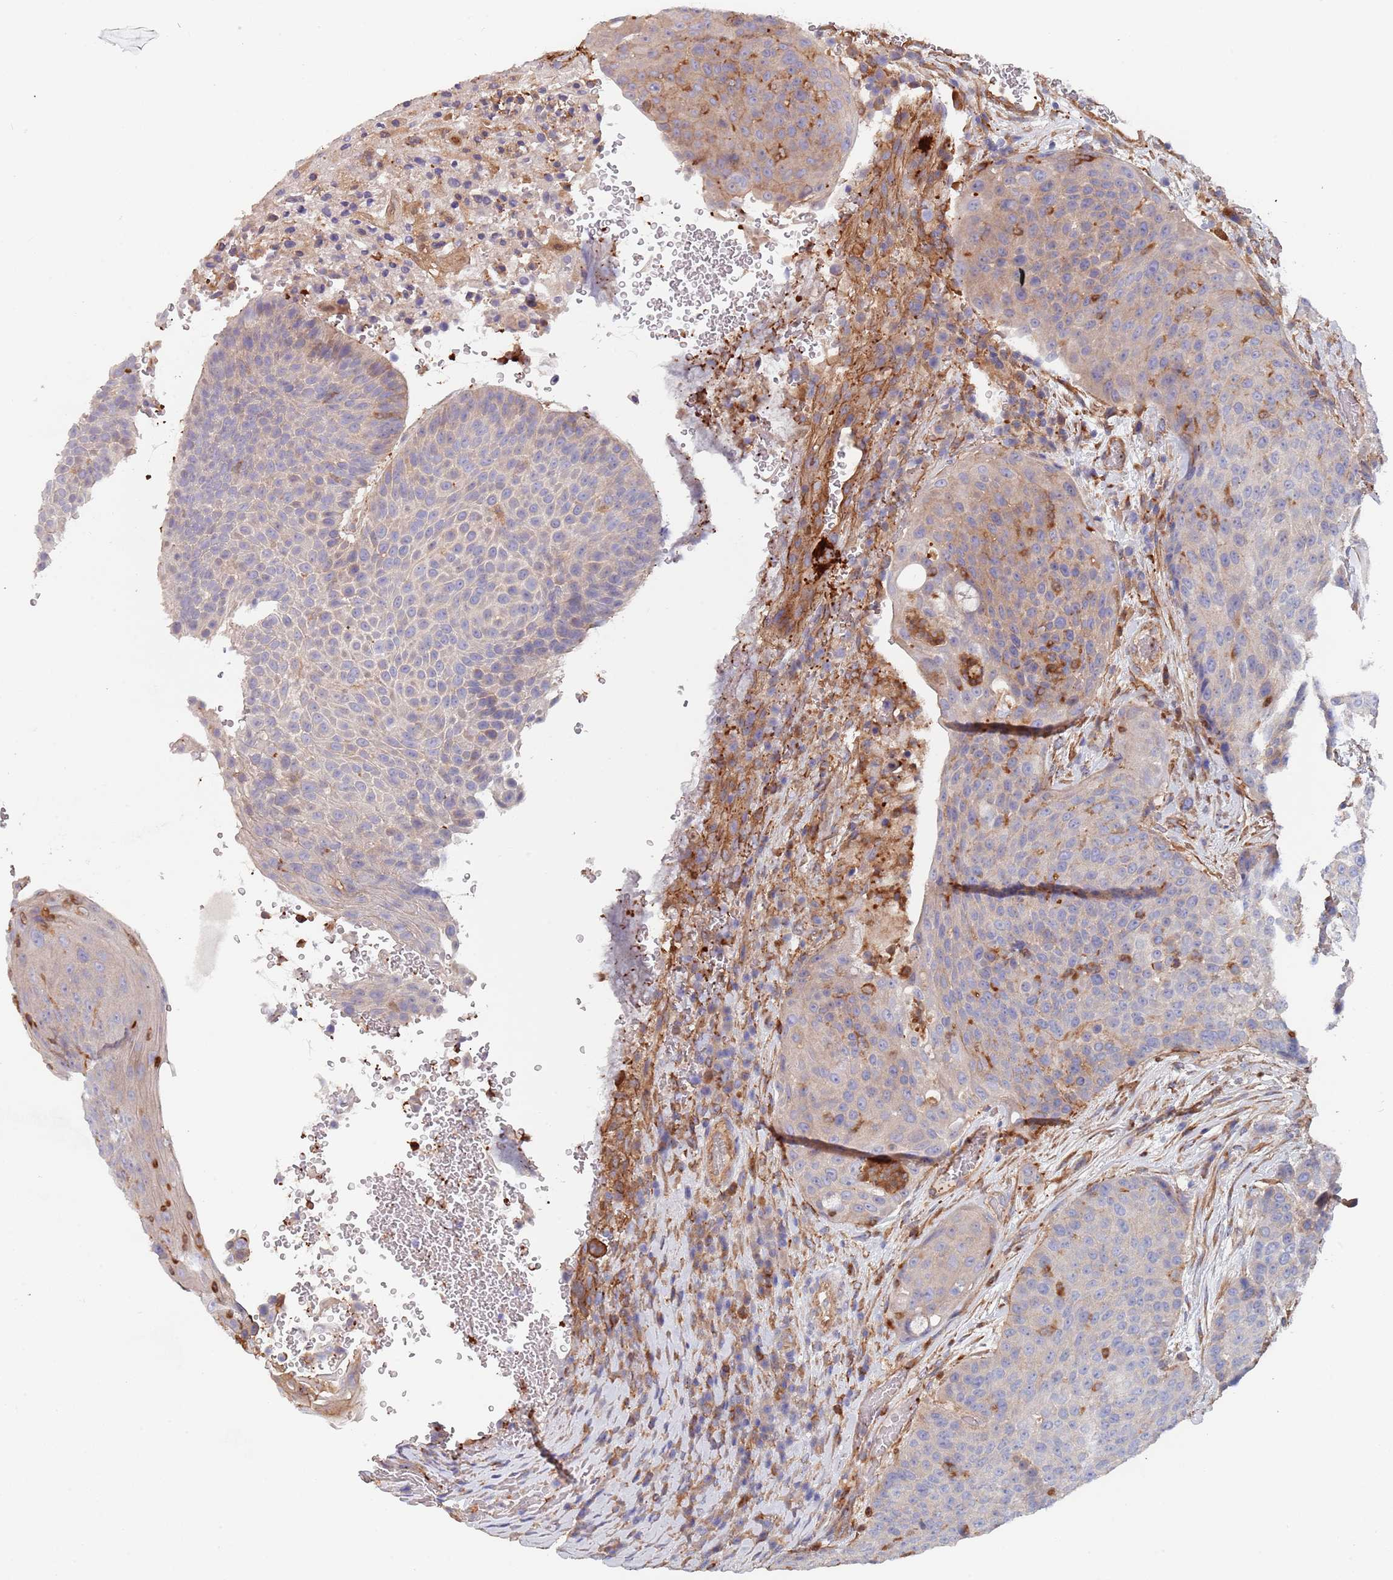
{"staining": {"intensity": "weak", "quantity": "<25%", "location": "cytoplasmic/membranous"}, "tissue": "urothelial cancer", "cell_type": "Tumor cells", "image_type": "cancer", "snomed": [{"axis": "morphology", "description": "Urothelial carcinoma, High grade"}, {"axis": "topography", "description": "Urinary bladder"}], "caption": "Immunohistochemistry photomicrograph of human urothelial cancer stained for a protein (brown), which exhibits no positivity in tumor cells.", "gene": "DCUN1D3", "patient": {"sex": "female", "age": 63}}